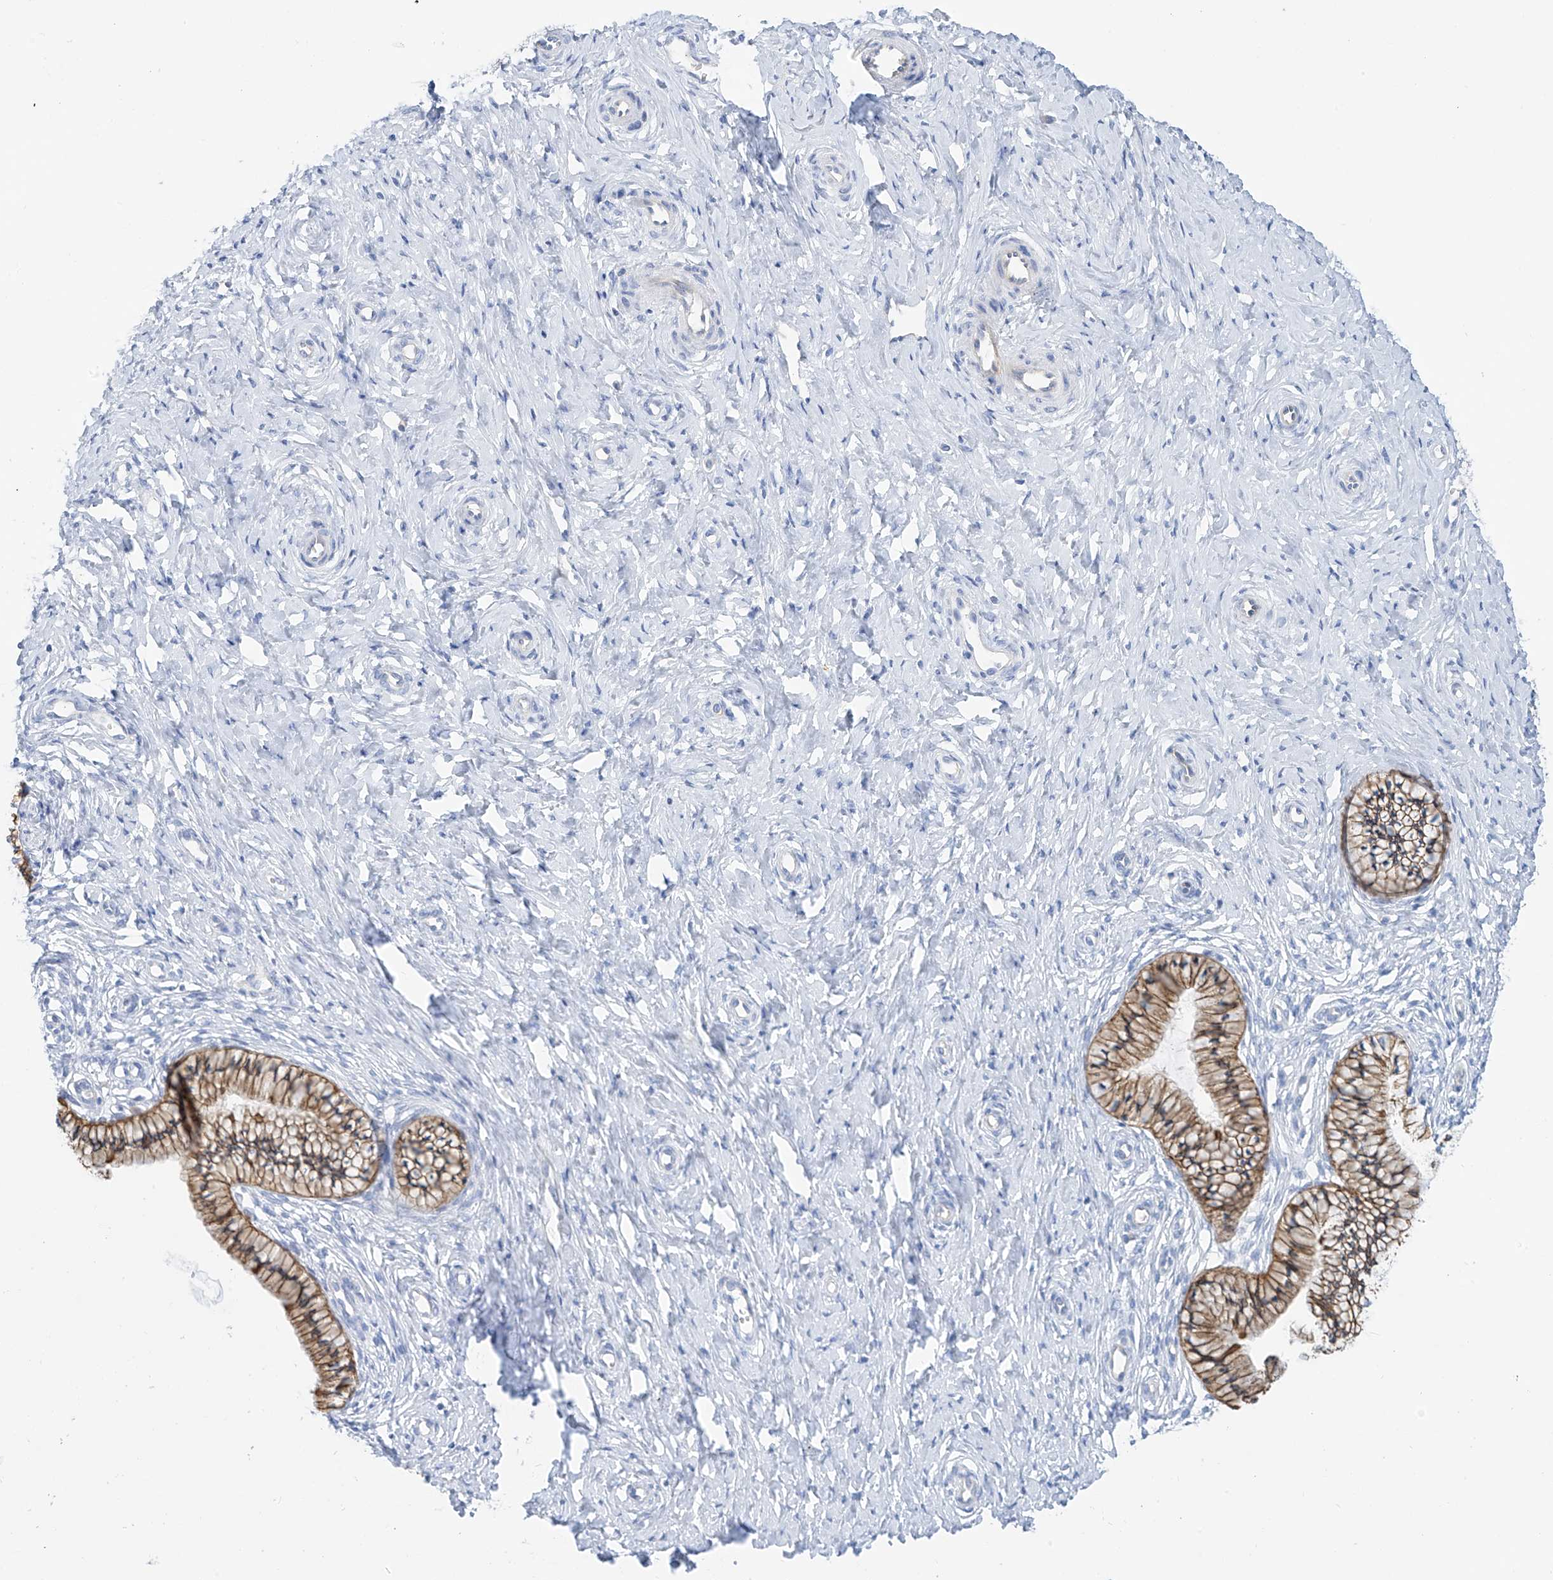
{"staining": {"intensity": "strong", "quantity": ">75%", "location": "cytoplasmic/membranous"}, "tissue": "cervix", "cell_type": "Glandular cells", "image_type": "normal", "snomed": [{"axis": "morphology", "description": "Normal tissue, NOS"}, {"axis": "topography", "description": "Cervix"}], "caption": "Immunohistochemical staining of normal human cervix exhibits >75% levels of strong cytoplasmic/membranous protein positivity in about >75% of glandular cells. Nuclei are stained in blue.", "gene": "PIK3C2B", "patient": {"sex": "female", "age": 36}}